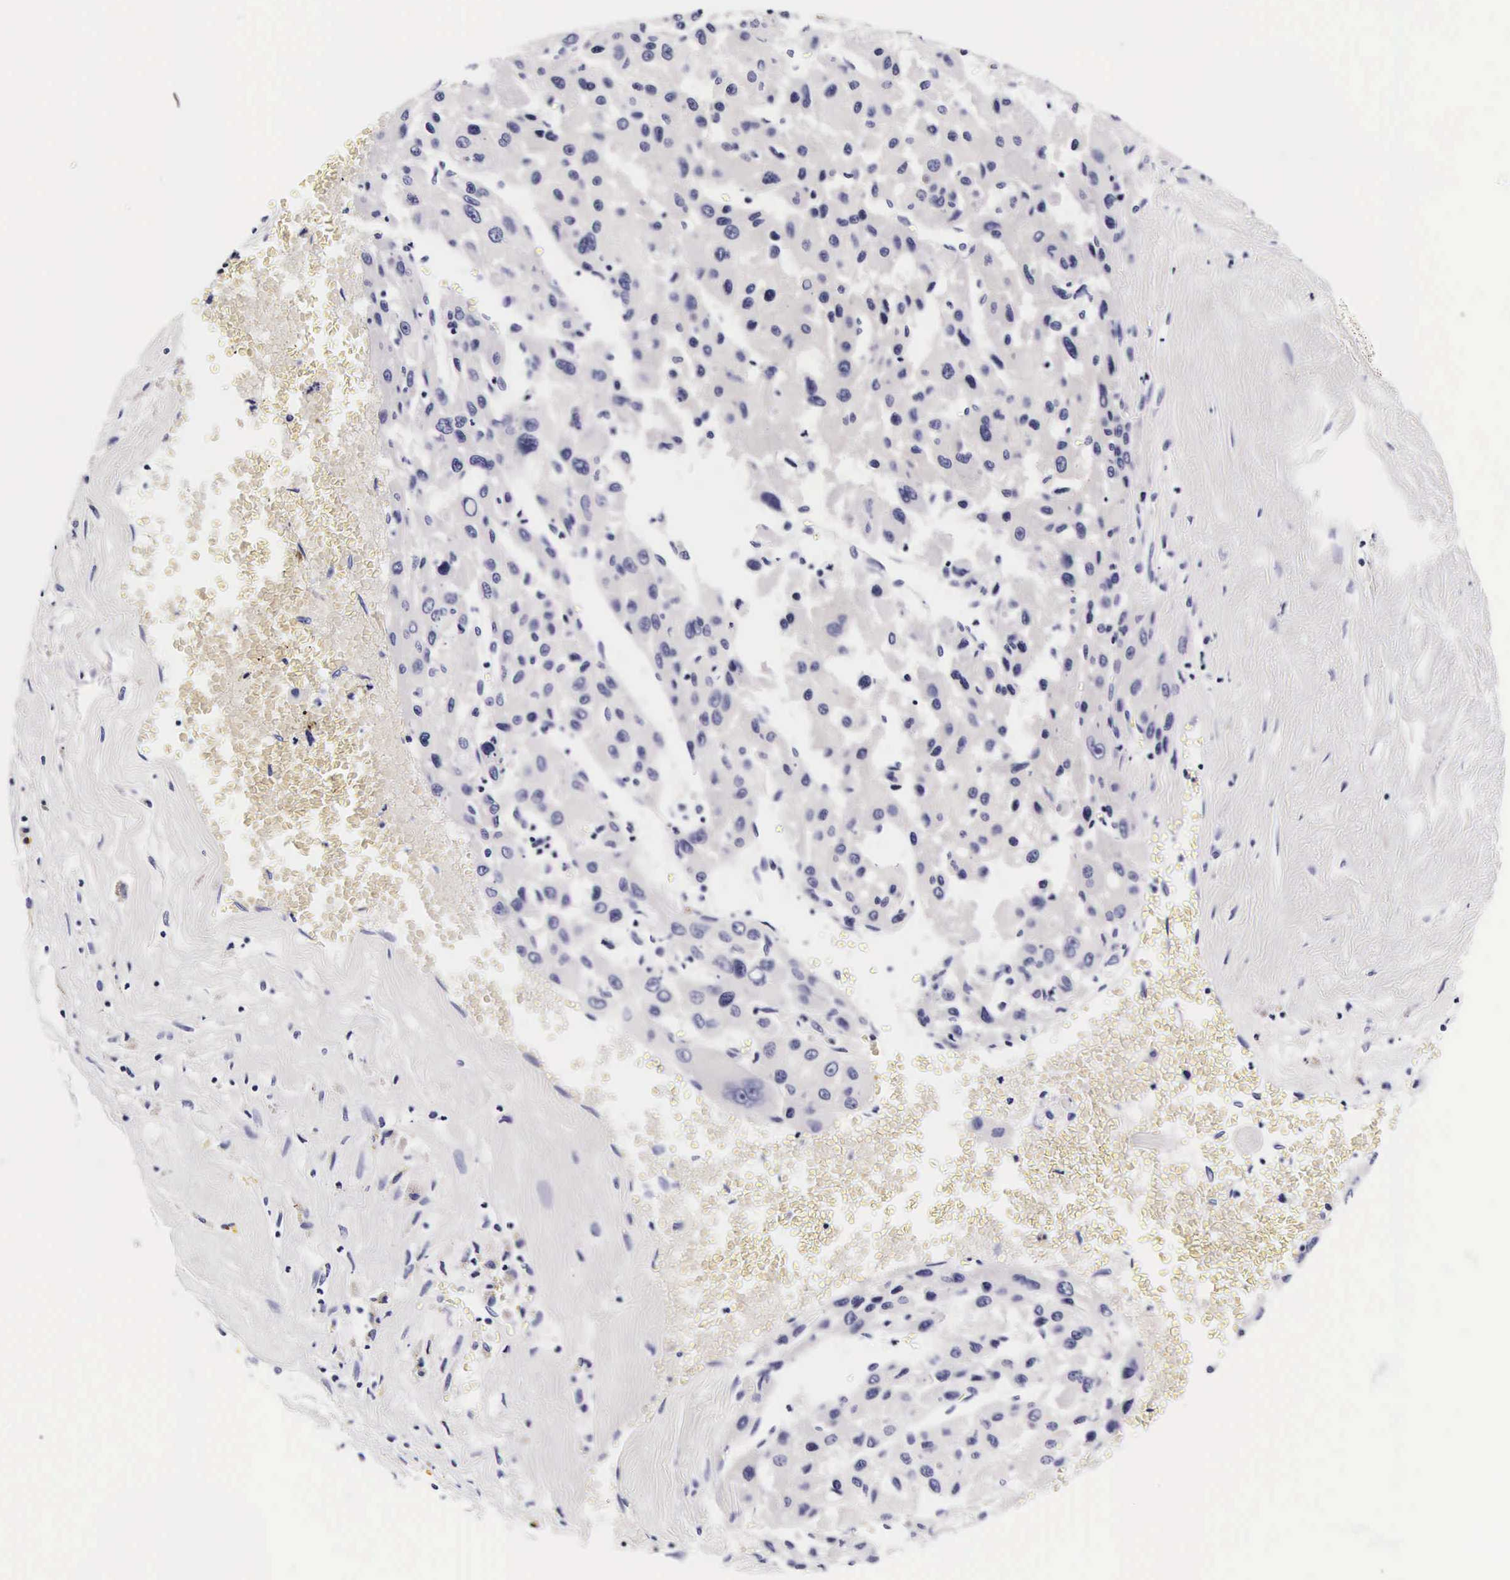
{"staining": {"intensity": "negative", "quantity": "none", "location": "none"}, "tissue": "liver cancer", "cell_type": "Tumor cells", "image_type": "cancer", "snomed": [{"axis": "morphology", "description": "Carcinoma, Hepatocellular, NOS"}, {"axis": "topography", "description": "Liver"}], "caption": "Image shows no significant protein expression in tumor cells of liver hepatocellular carcinoma.", "gene": "UPRT", "patient": {"sex": "male", "age": 64}}